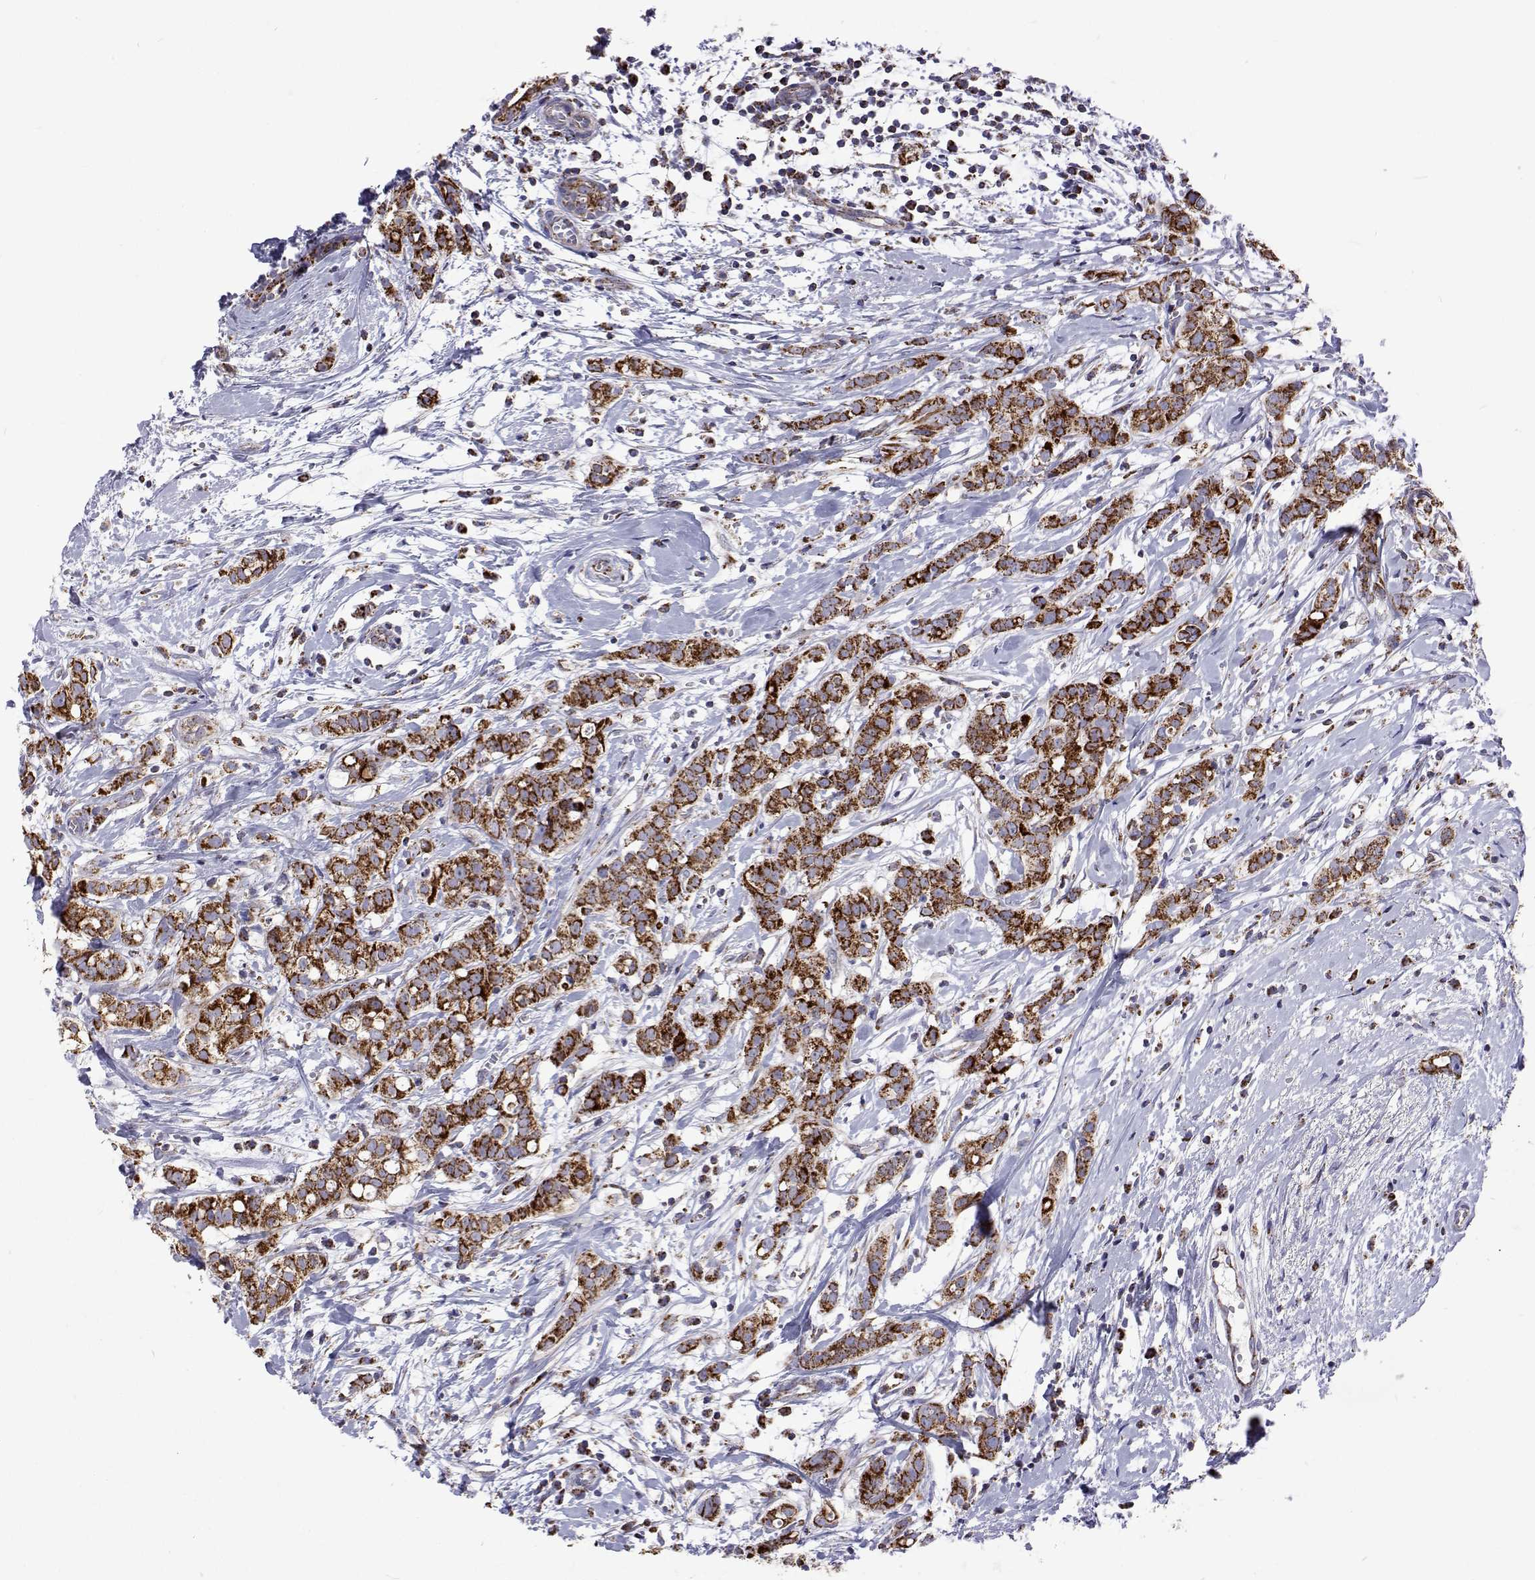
{"staining": {"intensity": "strong", "quantity": ">75%", "location": "cytoplasmic/membranous"}, "tissue": "breast cancer", "cell_type": "Tumor cells", "image_type": "cancer", "snomed": [{"axis": "morphology", "description": "Duct carcinoma"}, {"axis": "topography", "description": "Breast"}], "caption": "Breast cancer (infiltrating ductal carcinoma) stained with a protein marker demonstrates strong staining in tumor cells.", "gene": "MCCC2", "patient": {"sex": "female", "age": 40}}